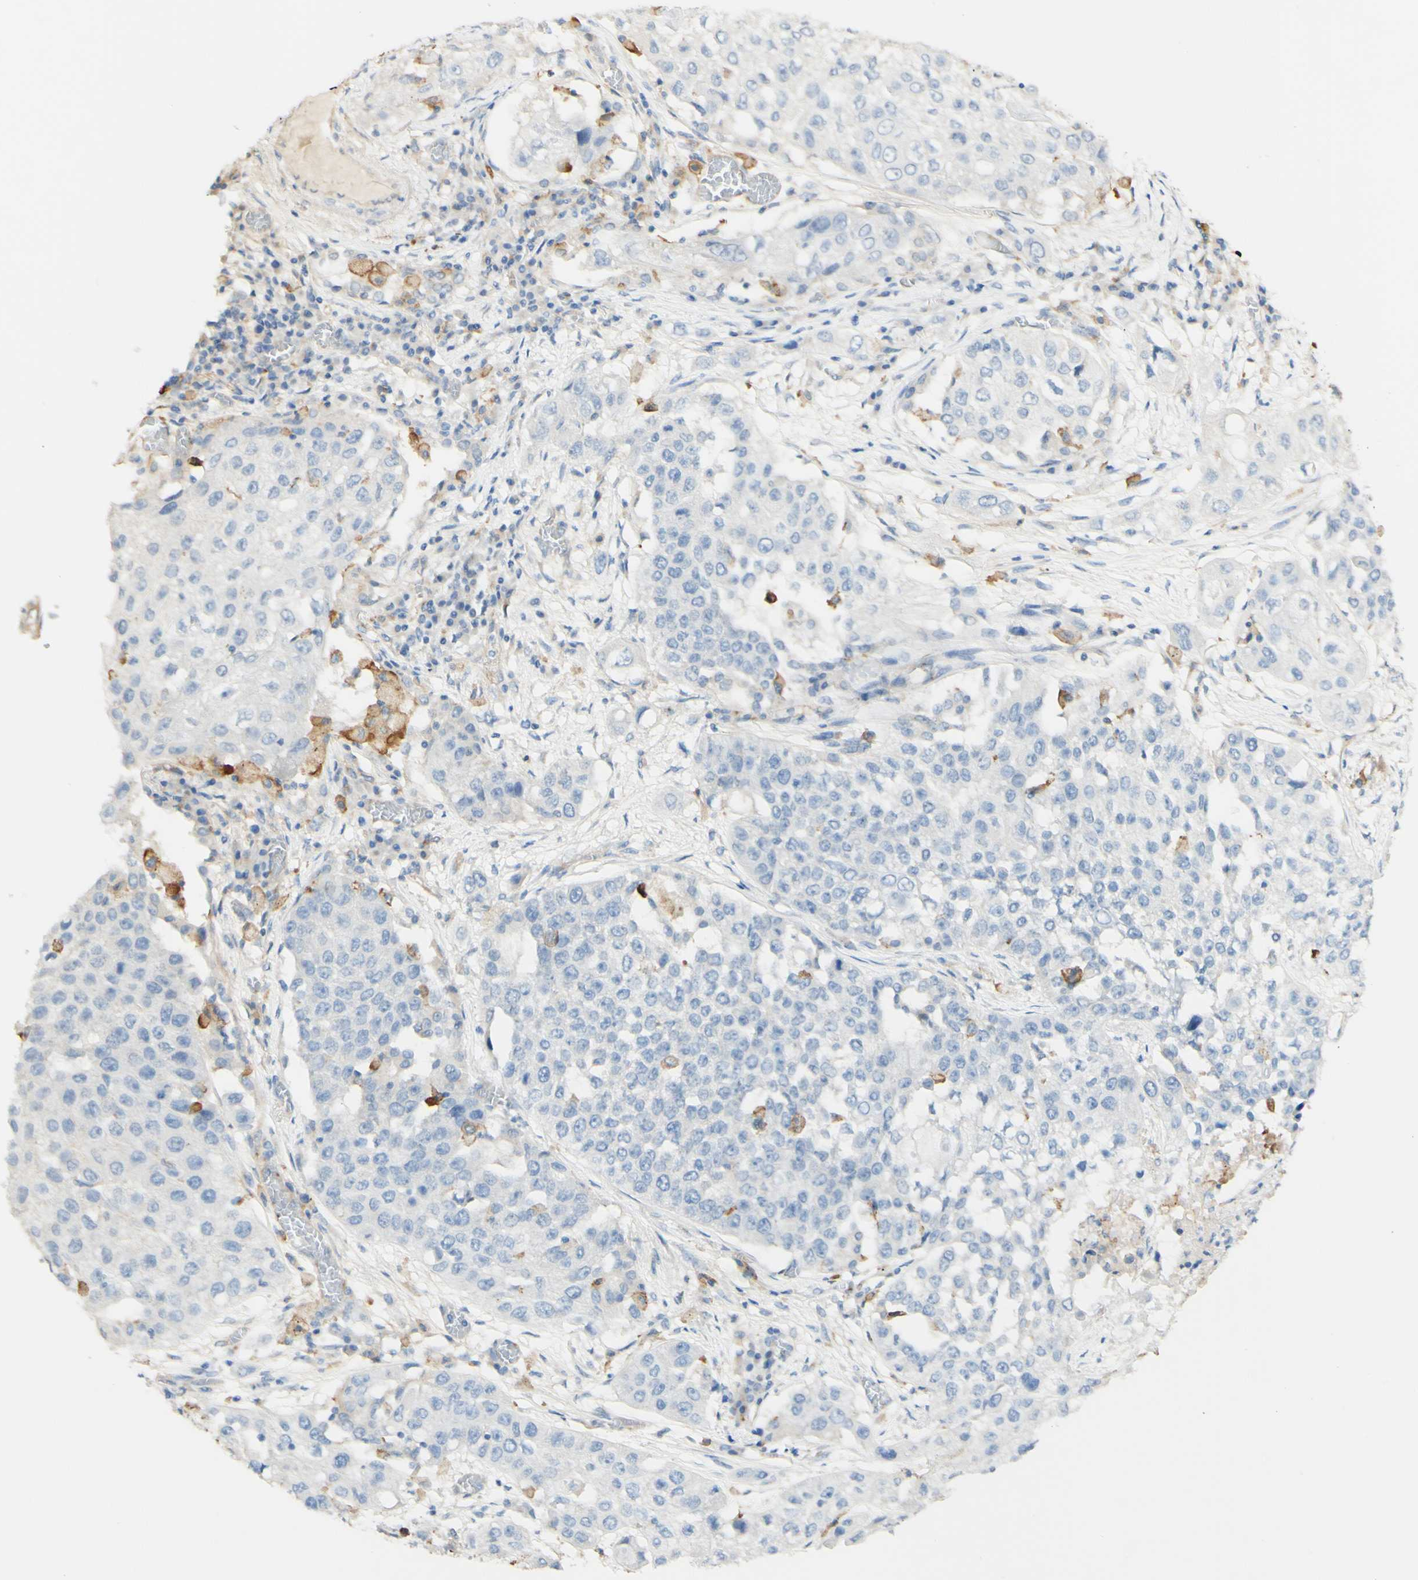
{"staining": {"intensity": "negative", "quantity": "none", "location": "none"}, "tissue": "lung cancer", "cell_type": "Tumor cells", "image_type": "cancer", "snomed": [{"axis": "morphology", "description": "Squamous cell carcinoma, NOS"}, {"axis": "topography", "description": "Lung"}], "caption": "Immunohistochemistry (IHC) of human lung squamous cell carcinoma exhibits no positivity in tumor cells. (Brightfield microscopy of DAB (3,3'-diaminobenzidine) IHC at high magnification).", "gene": "FCGRT", "patient": {"sex": "male", "age": 71}}